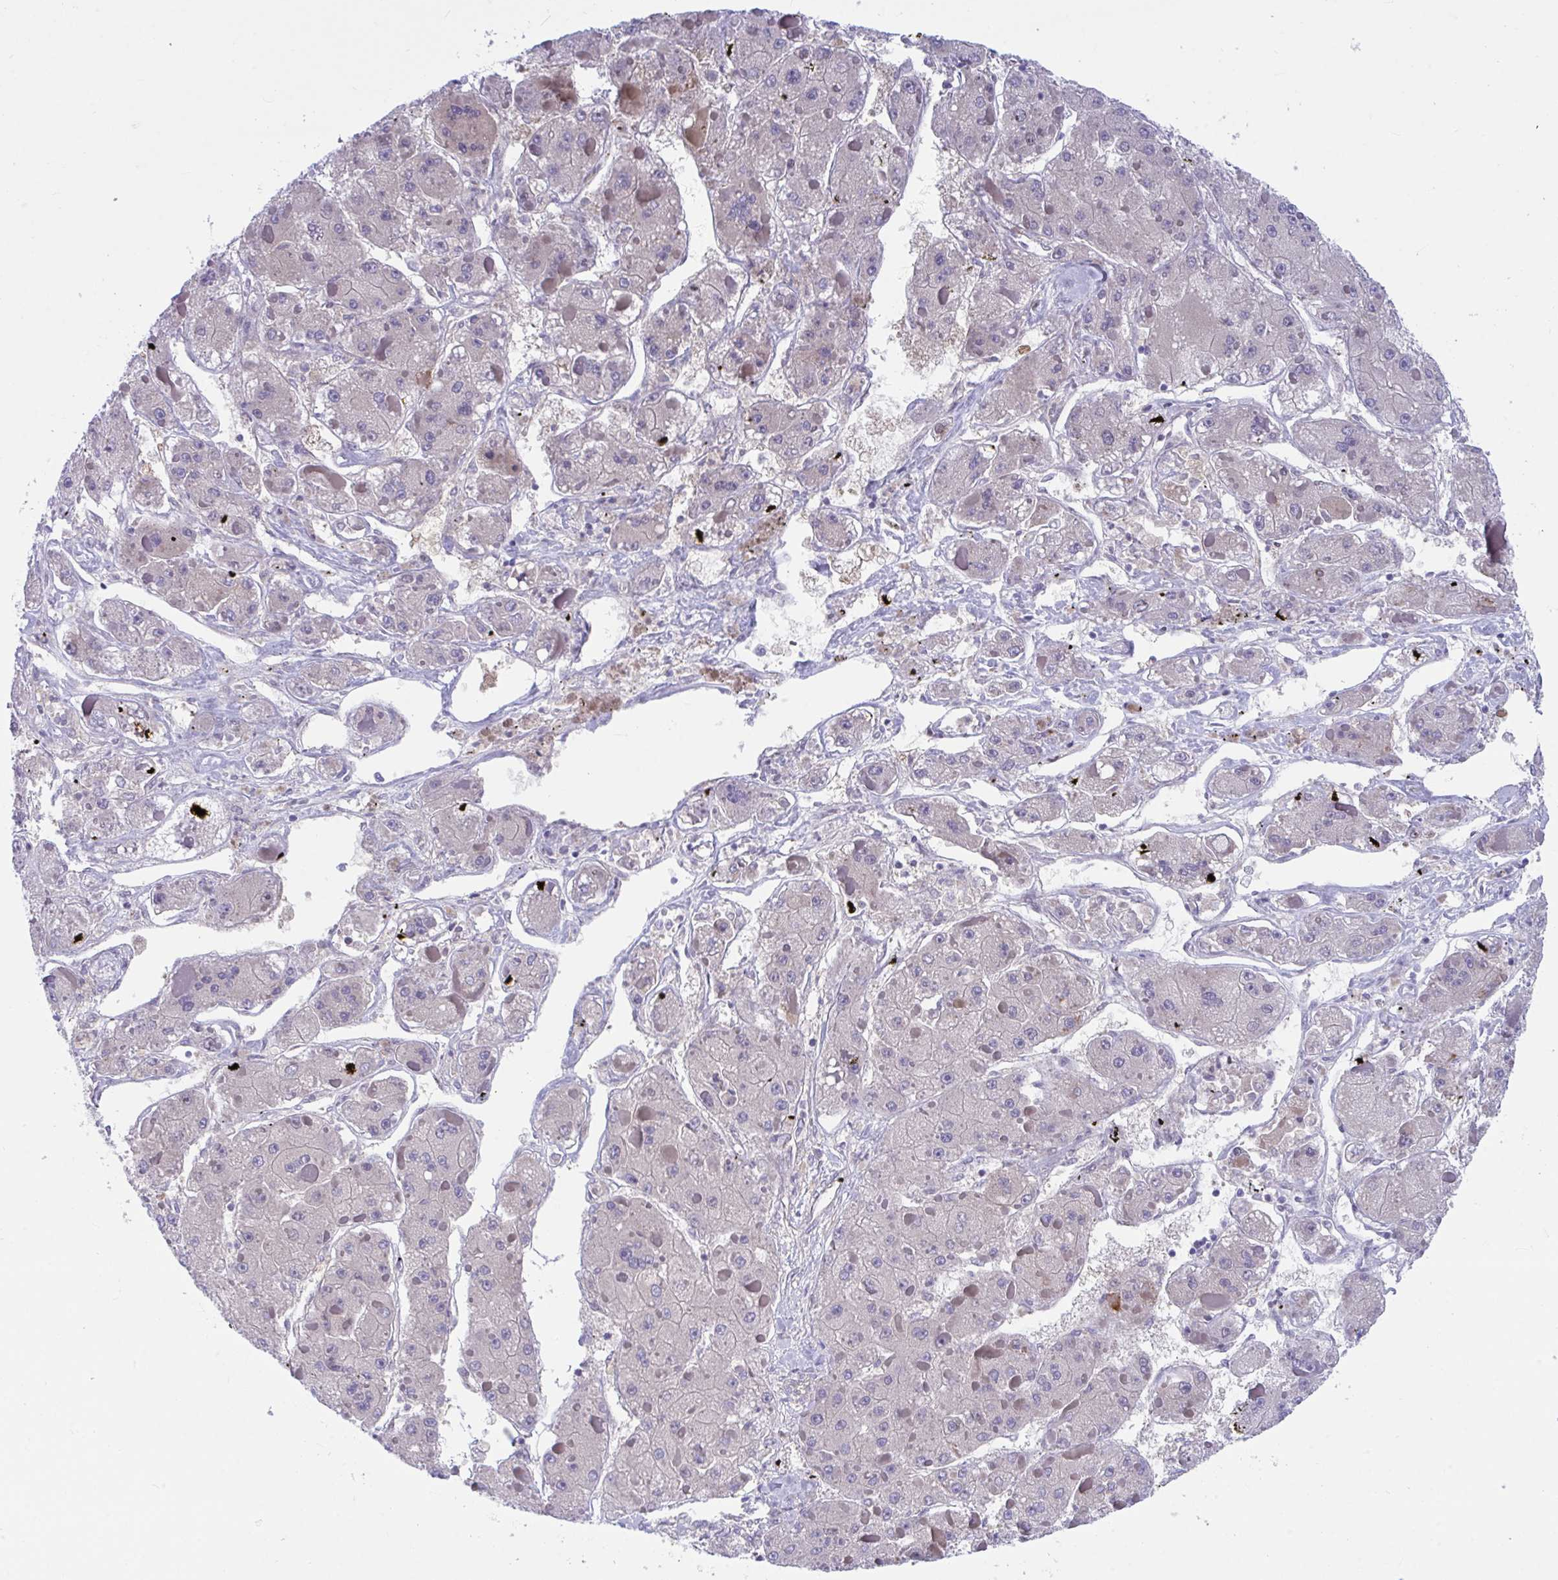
{"staining": {"intensity": "negative", "quantity": "none", "location": "none"}, "tissue": "liver cancer", "cell_type": "Tumor cells", "image_type": "cancer", "snomed": [{"axis": "morphology", "description": "Carcinoma, Hepatocellular, NOS"}, {"axis": "topography", "description": "Liver"}], "caption": "Micrograph shows no significant protein staining in tumor cells of liver hepatocellular carcinoma.", "gene": "CENPQ", "patient": {"sex": "female", "age": 73}}